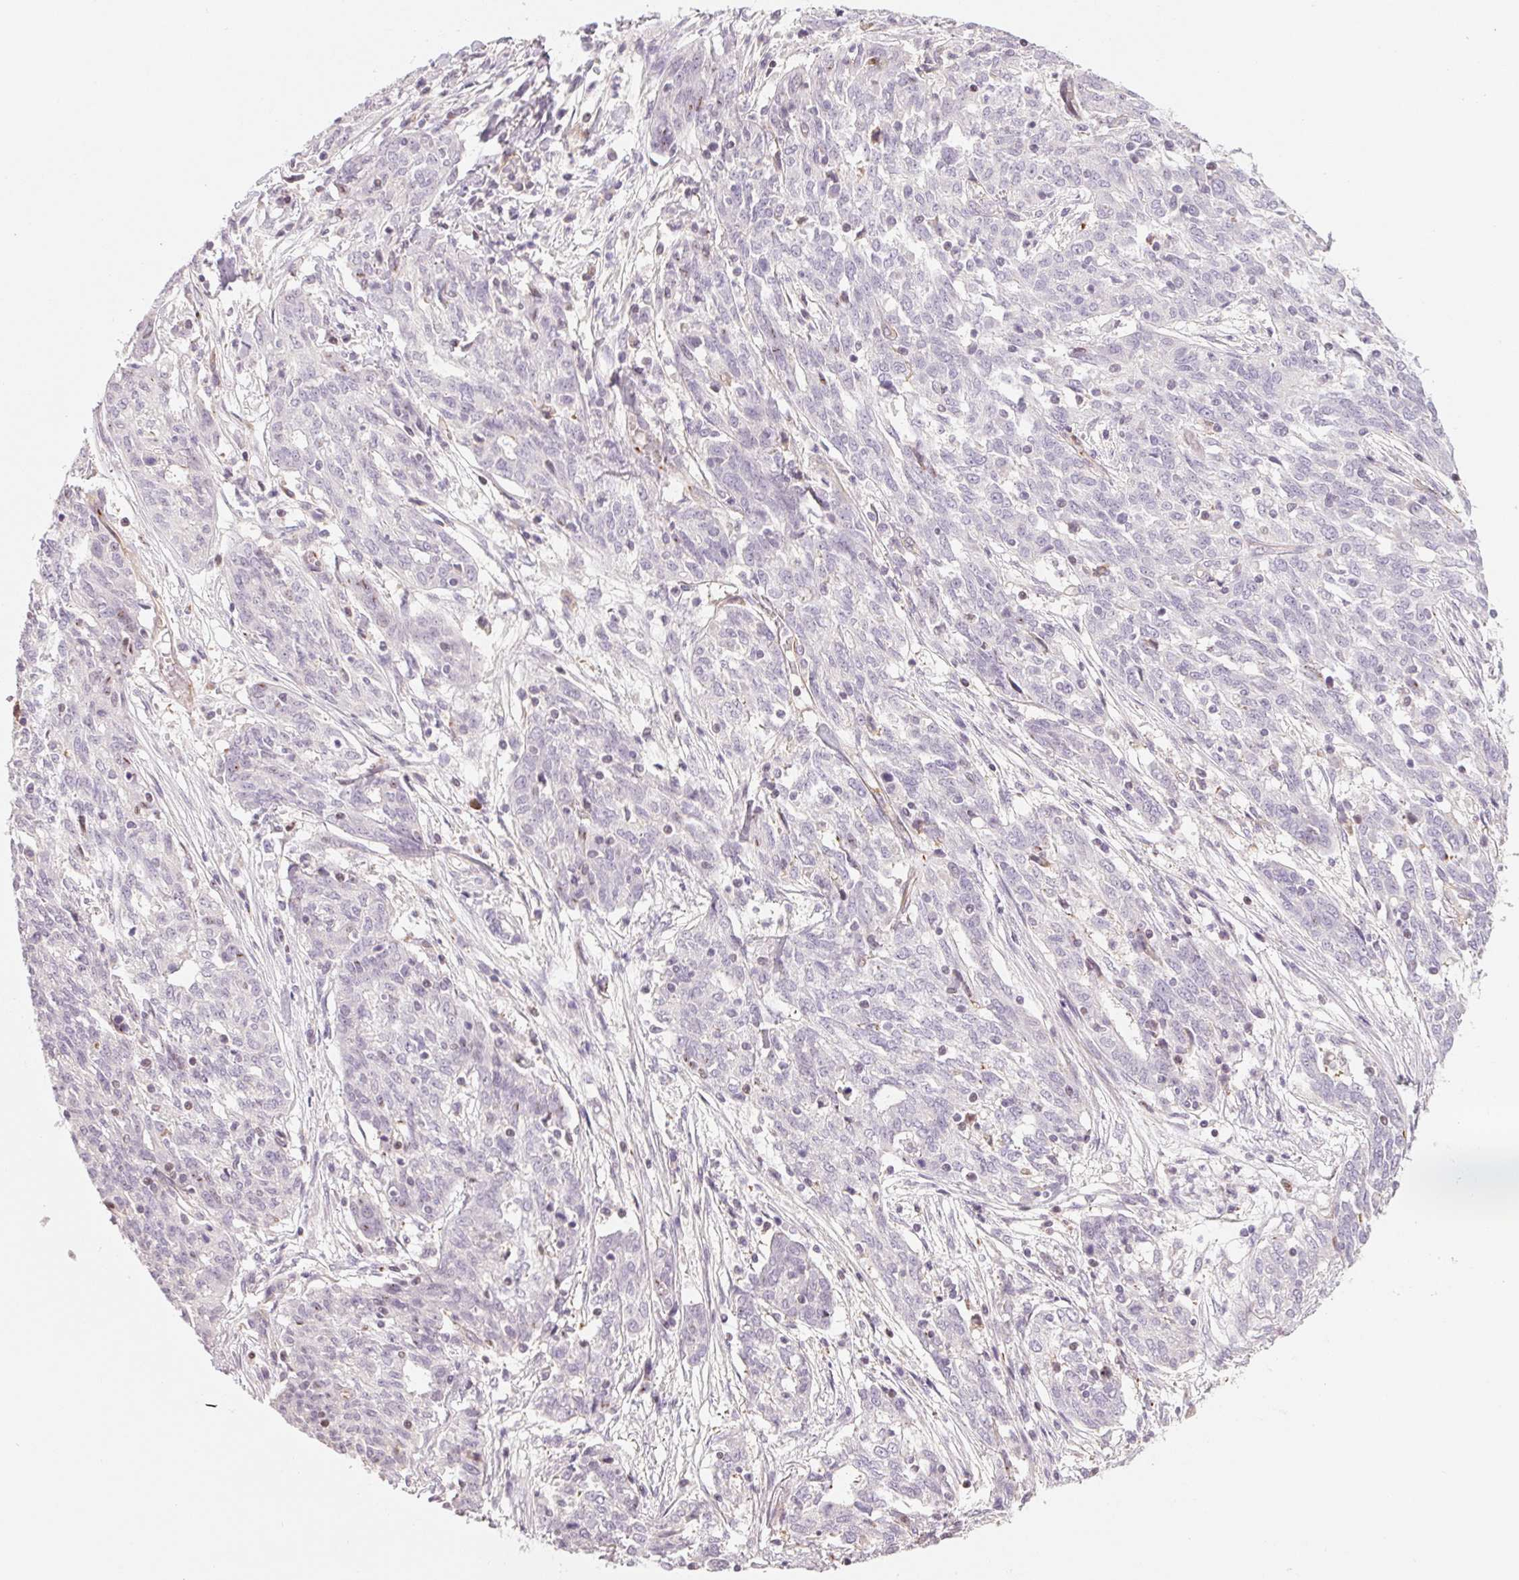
{"staining": {"intensity": "negative", "quantity": "none", "location": "none"}, "tissue": "ovarian cancer", "cell_type": "Tumor cells", "image_type": "cancer", "snomed": [{"axis": "morphology", "description": "Cystadenocarcinoma, serous, NOS"}, {"axis": "topography", "description": "Ovary"}], "caption": "DAB (3,3'-diaminobenzidine) immunohistochemical staining of ovarian serous cystadenocarcinoma reveals no significant expression in tumor cells. Nuclei are stained in blue.", "gene": "ANKRD13B", "patient": {"sex": "female", "age": 67}}